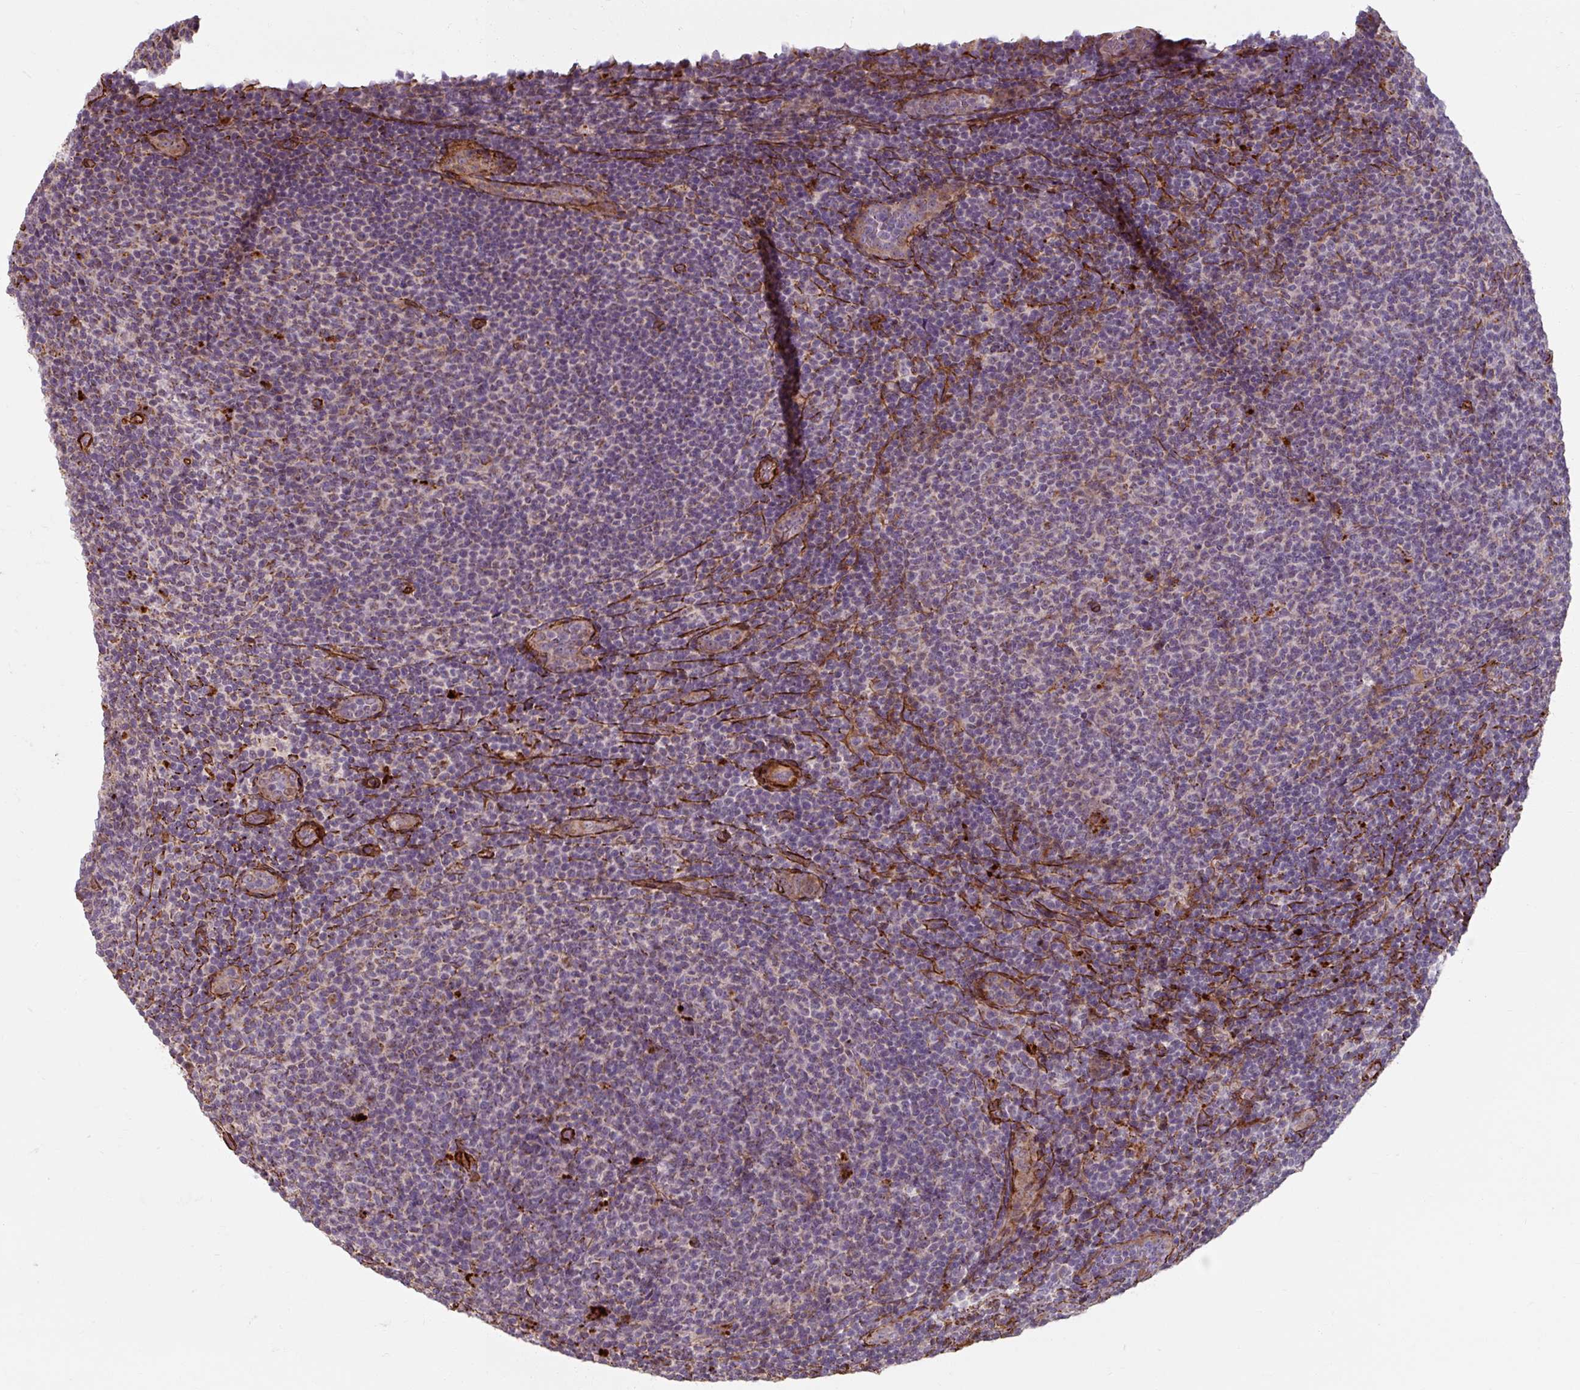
{"staining": {"intensity": "negative", "quantity": "none", "location": "none"}, "tissue": "lymphoma", "cell_type": "Tumor cells", "image_type": "cancer", "snomed": [{"axis": "morphology", "description": "Malignant lymphoma, non-Hodgkin's type, Low grade"}, {"axis": "topography", "description": "Lymph node"}], "caption": "This histopathology image is of lymphoma stained with immunohistochemistry (IHC) to label a protein in brown with the nuclei are counter-stained blue. There is no expression in tumor cells.", "gene": "MRPS5", "patient": {"sex": "male", "age": 66}}